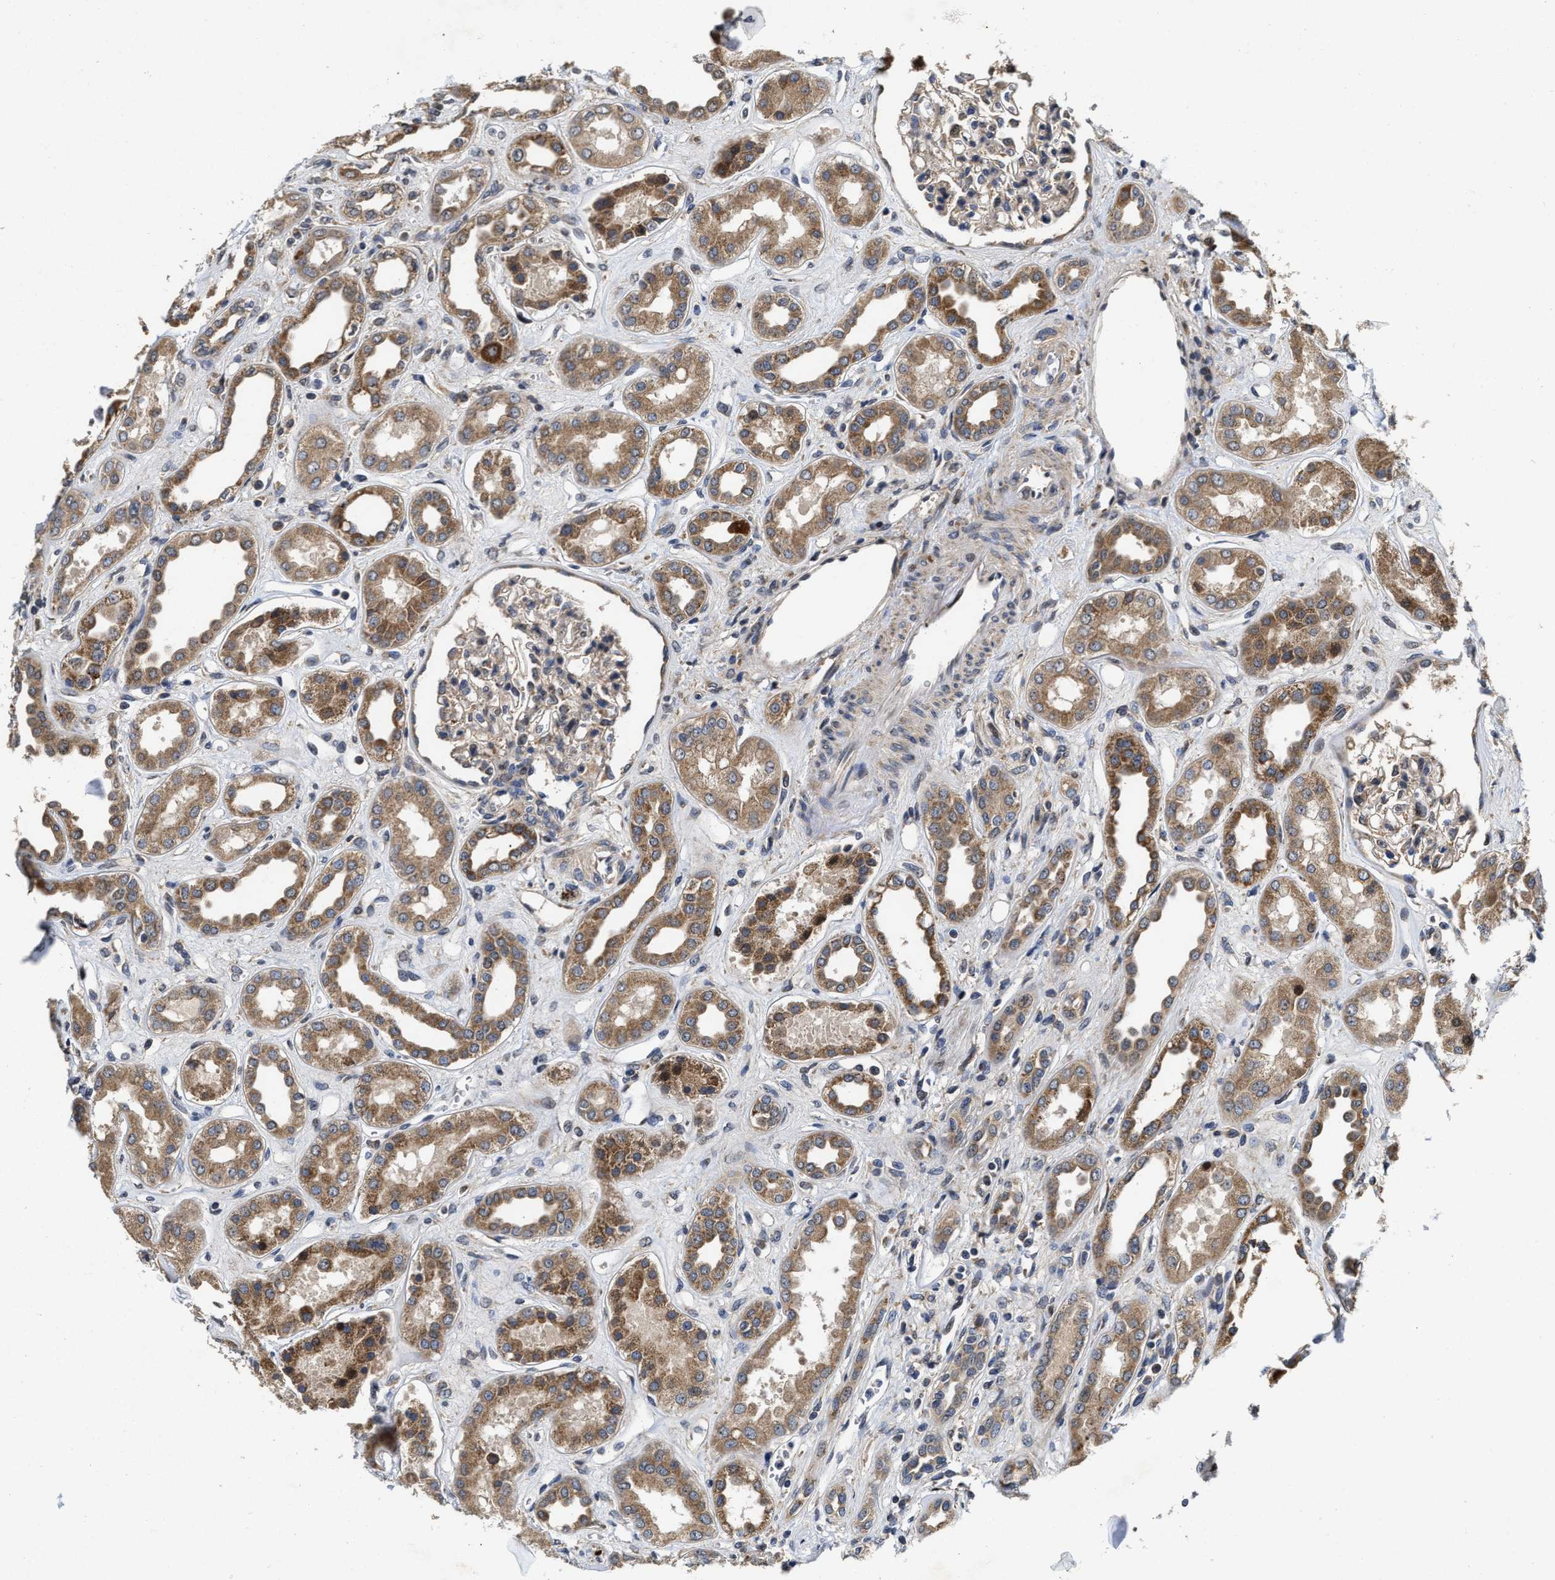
{"staining": {"intensity": "weak", "quantity": ">75%", "location": "cytoplasmic/membranous"}, "tissue": "kidney", "cell_type": "Cells in glomeruli", "image_type": "normal", "snomed": [{"axis": "morphology", "description": "Normal tissue, NOS"}, {"axis": "topography", "description": "Kidney"}], "caption": "The image reveals staining of normal kidney, revealing weak cytoplasmic/membranous protein staining (brown color) within cells in glomeruli.", "gene": "SCYL2", "patient": {"sex": "male", "age": 59}}